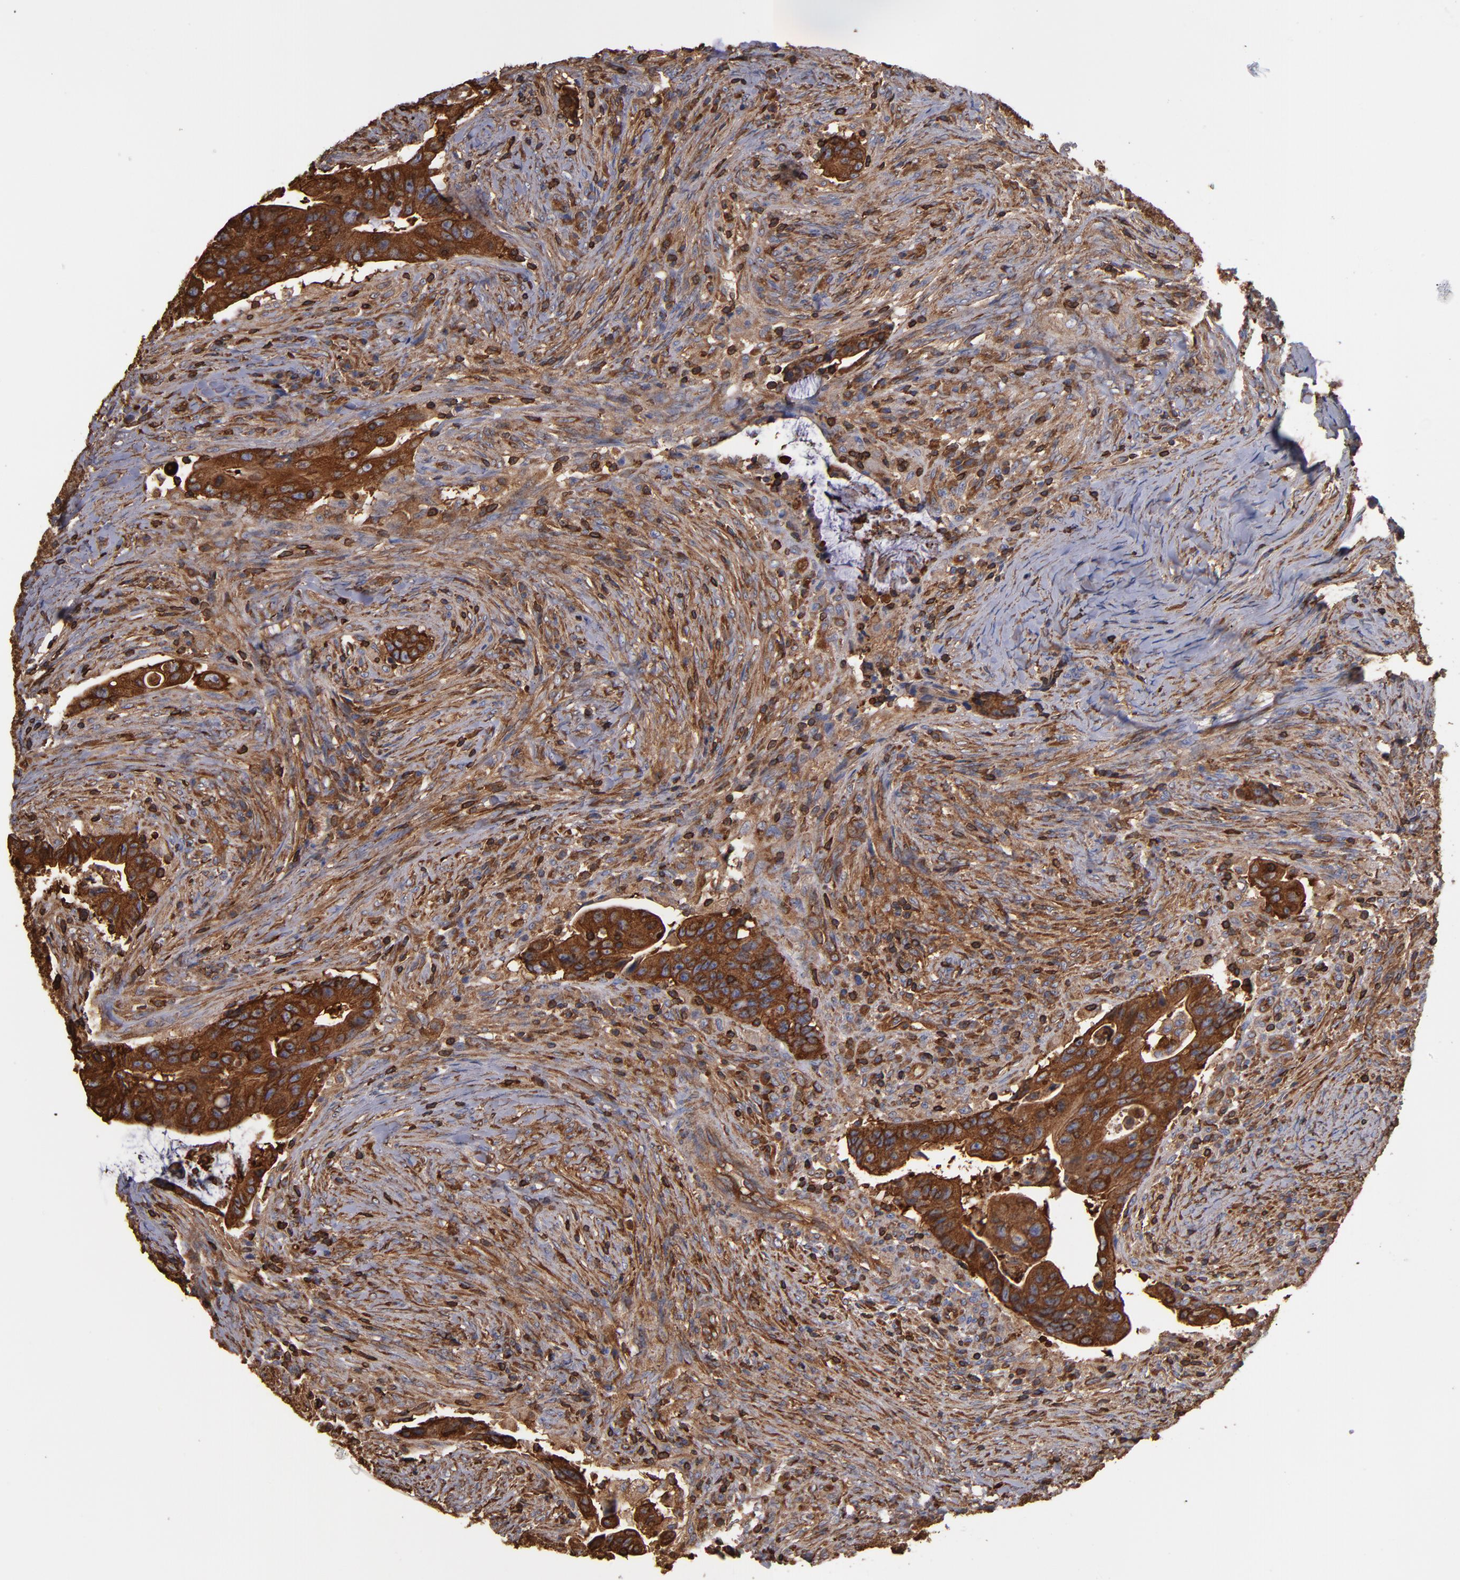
{"staining": {"intensity": "strong", "quantity": ">75%", "location": "cytoplasmic/membranous"}, "tissue": "colorectal cancer", "cell_type": "Tumor cells", "image_type": "cancer", "snomed": [{"axis": "morphology", "description": "Adenocarcinoma, NOS"}, {"axis": "topography", "description": "Rectum"}], "caption": "Immunohistochemistry (IHC) (DAB) staining of human colorectal adenocarcinoma exhibits strong cytoplasmic/membranous protein staining in approximately >75% of tumor cells. Nuclei are stained in blue.", "gene": "ACTN4", "patient": {"sex": "female", "age": 71}}